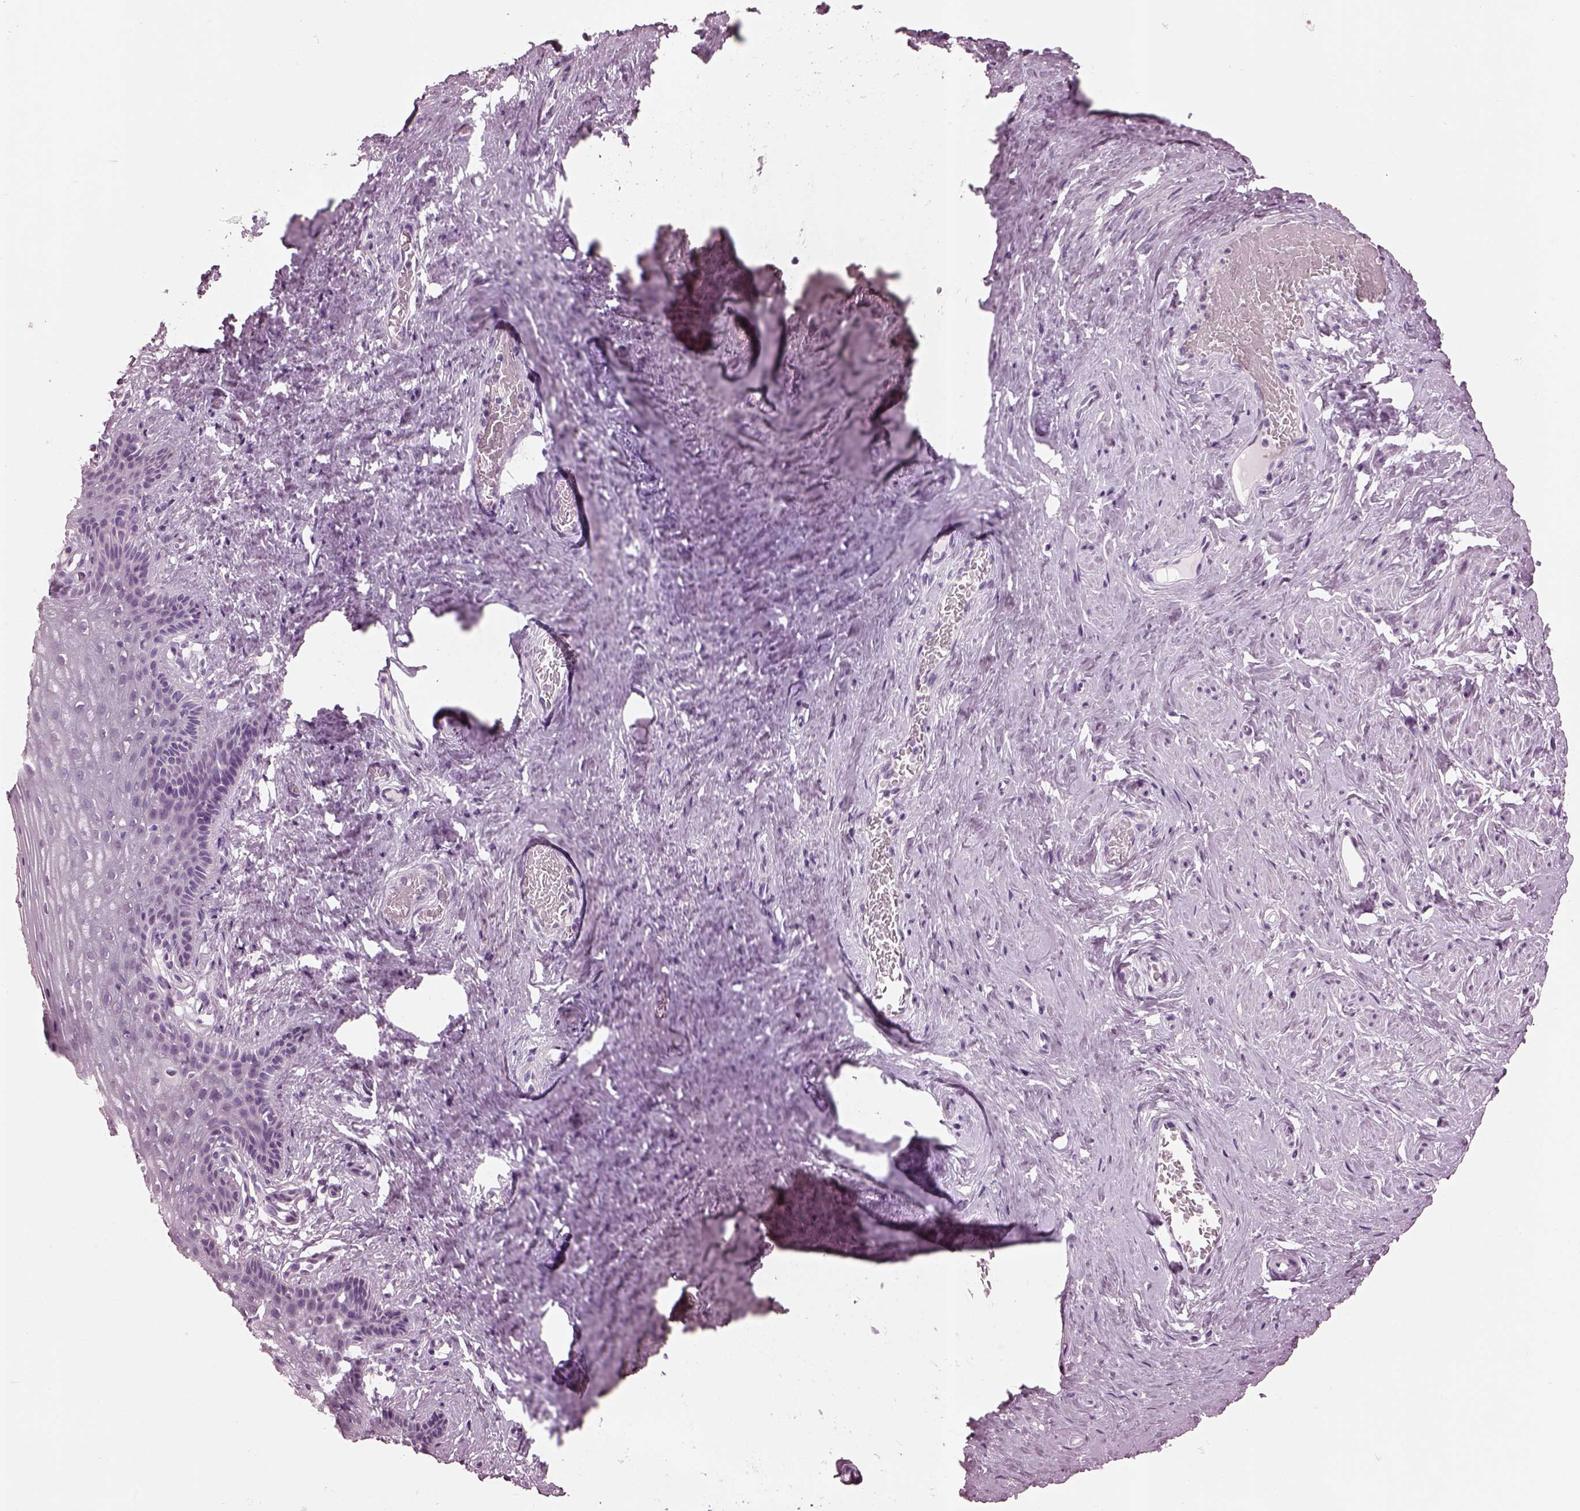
{"staining": {"intensity": "negative", "quantity": "none", "location": "none"}, "tissue": "vagina", "cell_type": "Squamous epithelial cells", "image_type": "normal", "snomed": [{"axis": "morphology", "description": "Normal tissue, NOS"}, {"axis": "topography", "description": "Vagina"}], "caption": "Human vagina stained for a protein using IHC reveals no expression in squamous epithelial cells.", "gene": "SLC6A17", "patient": {"sex": "female", "age": 45}}